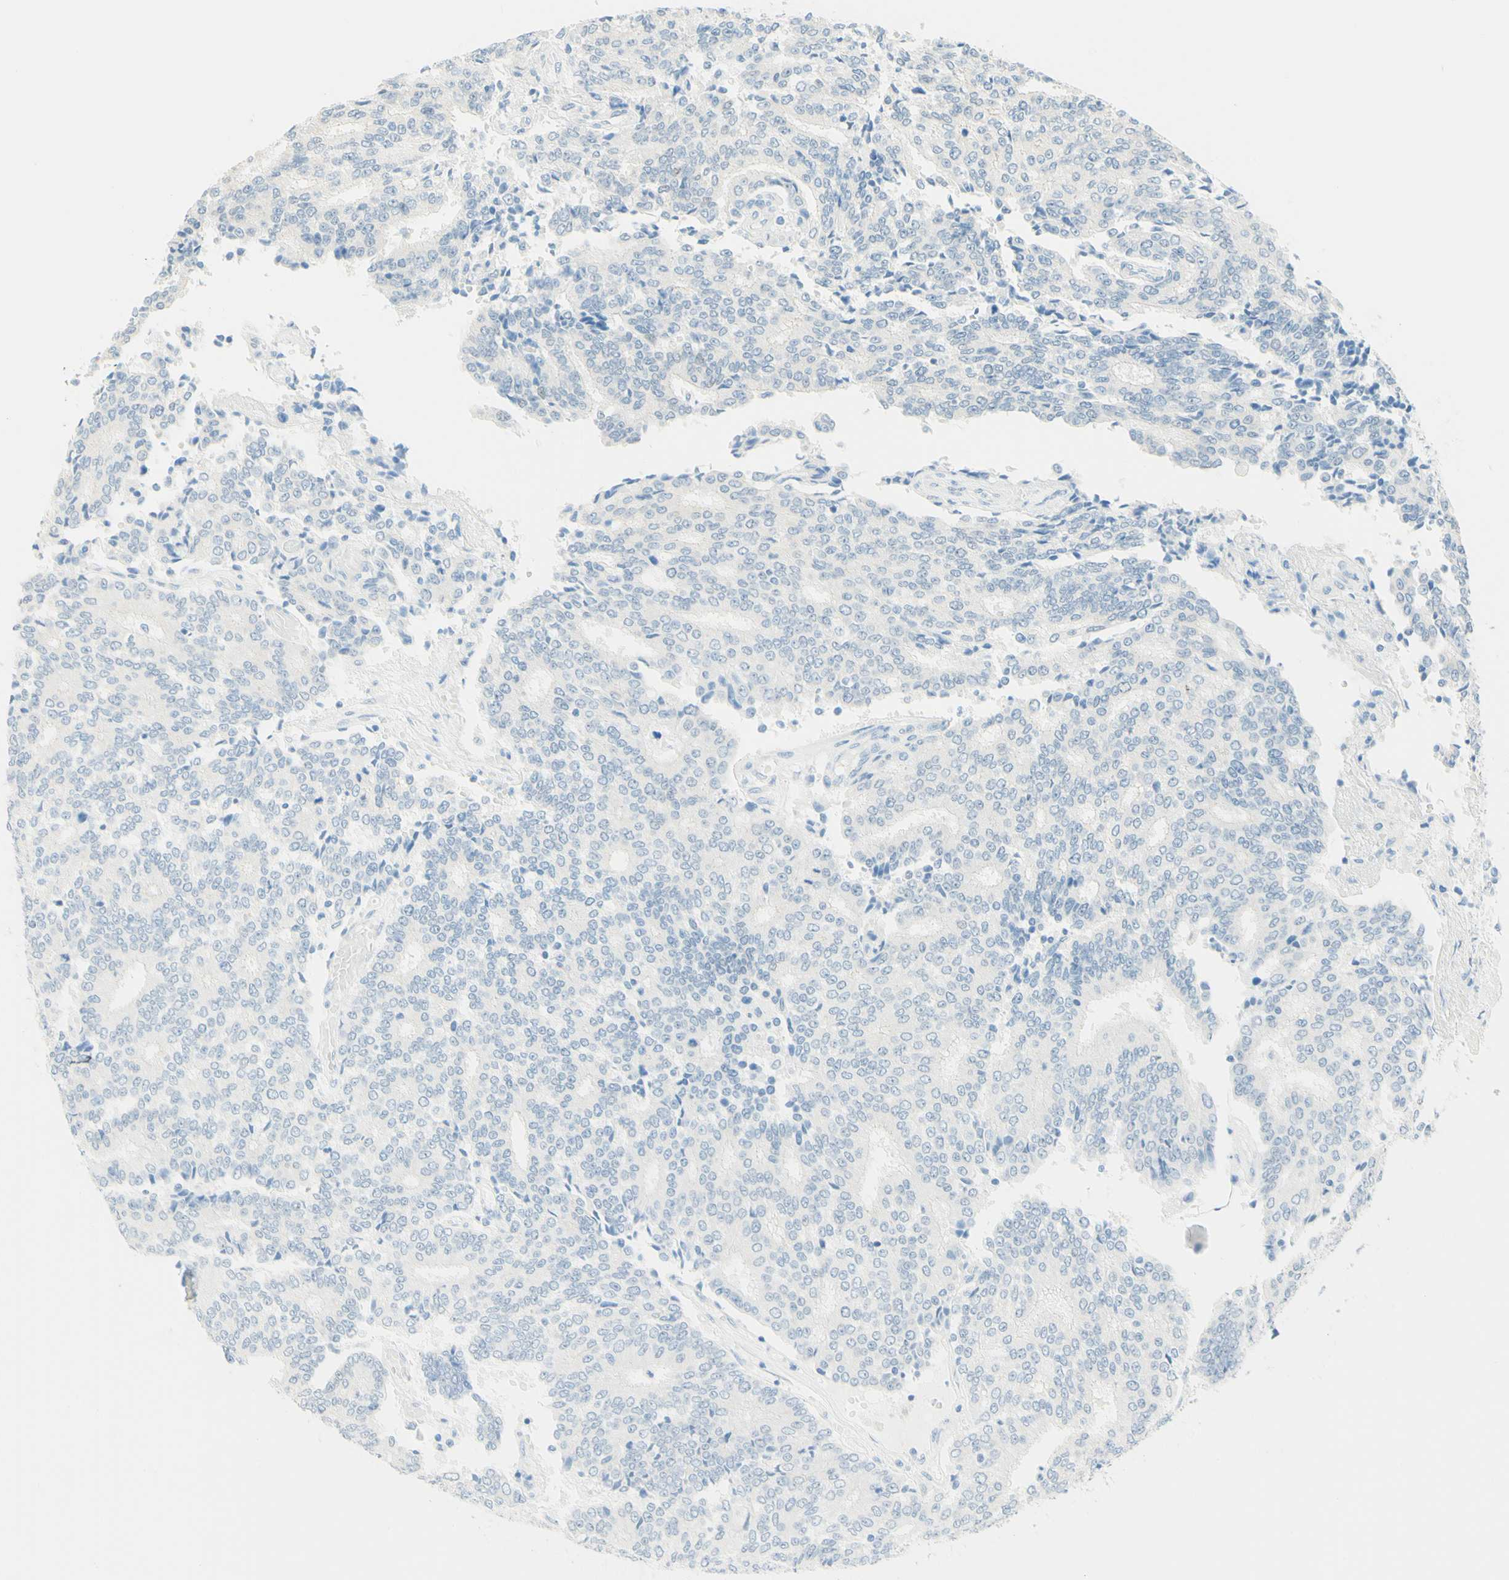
{"staining": {"intensity": "negative", "quantity": "none", "location": "none"}, "tissue": "prostate cancer", "cell_type": "Tumor cells", "image_type": "cancer", "snomed": [{"axis": "morphology", "description": "Normal tissue, NOS"}, {"axis": "morphology", "description": "Adenocarcinoma, High grade"}, {"axis": "topography", "description": "Prostate"}, {"axis": "topography", "description": "Seminal veicle"}], "caption": "Tumor cells are negative for brown protein staining in prostate cancer. (Immunohistochemistry (ihc), brightfield microscopy, high magnification).", "gene": "TMEM132D", "patient": {"sex": "male", "age": 55}}